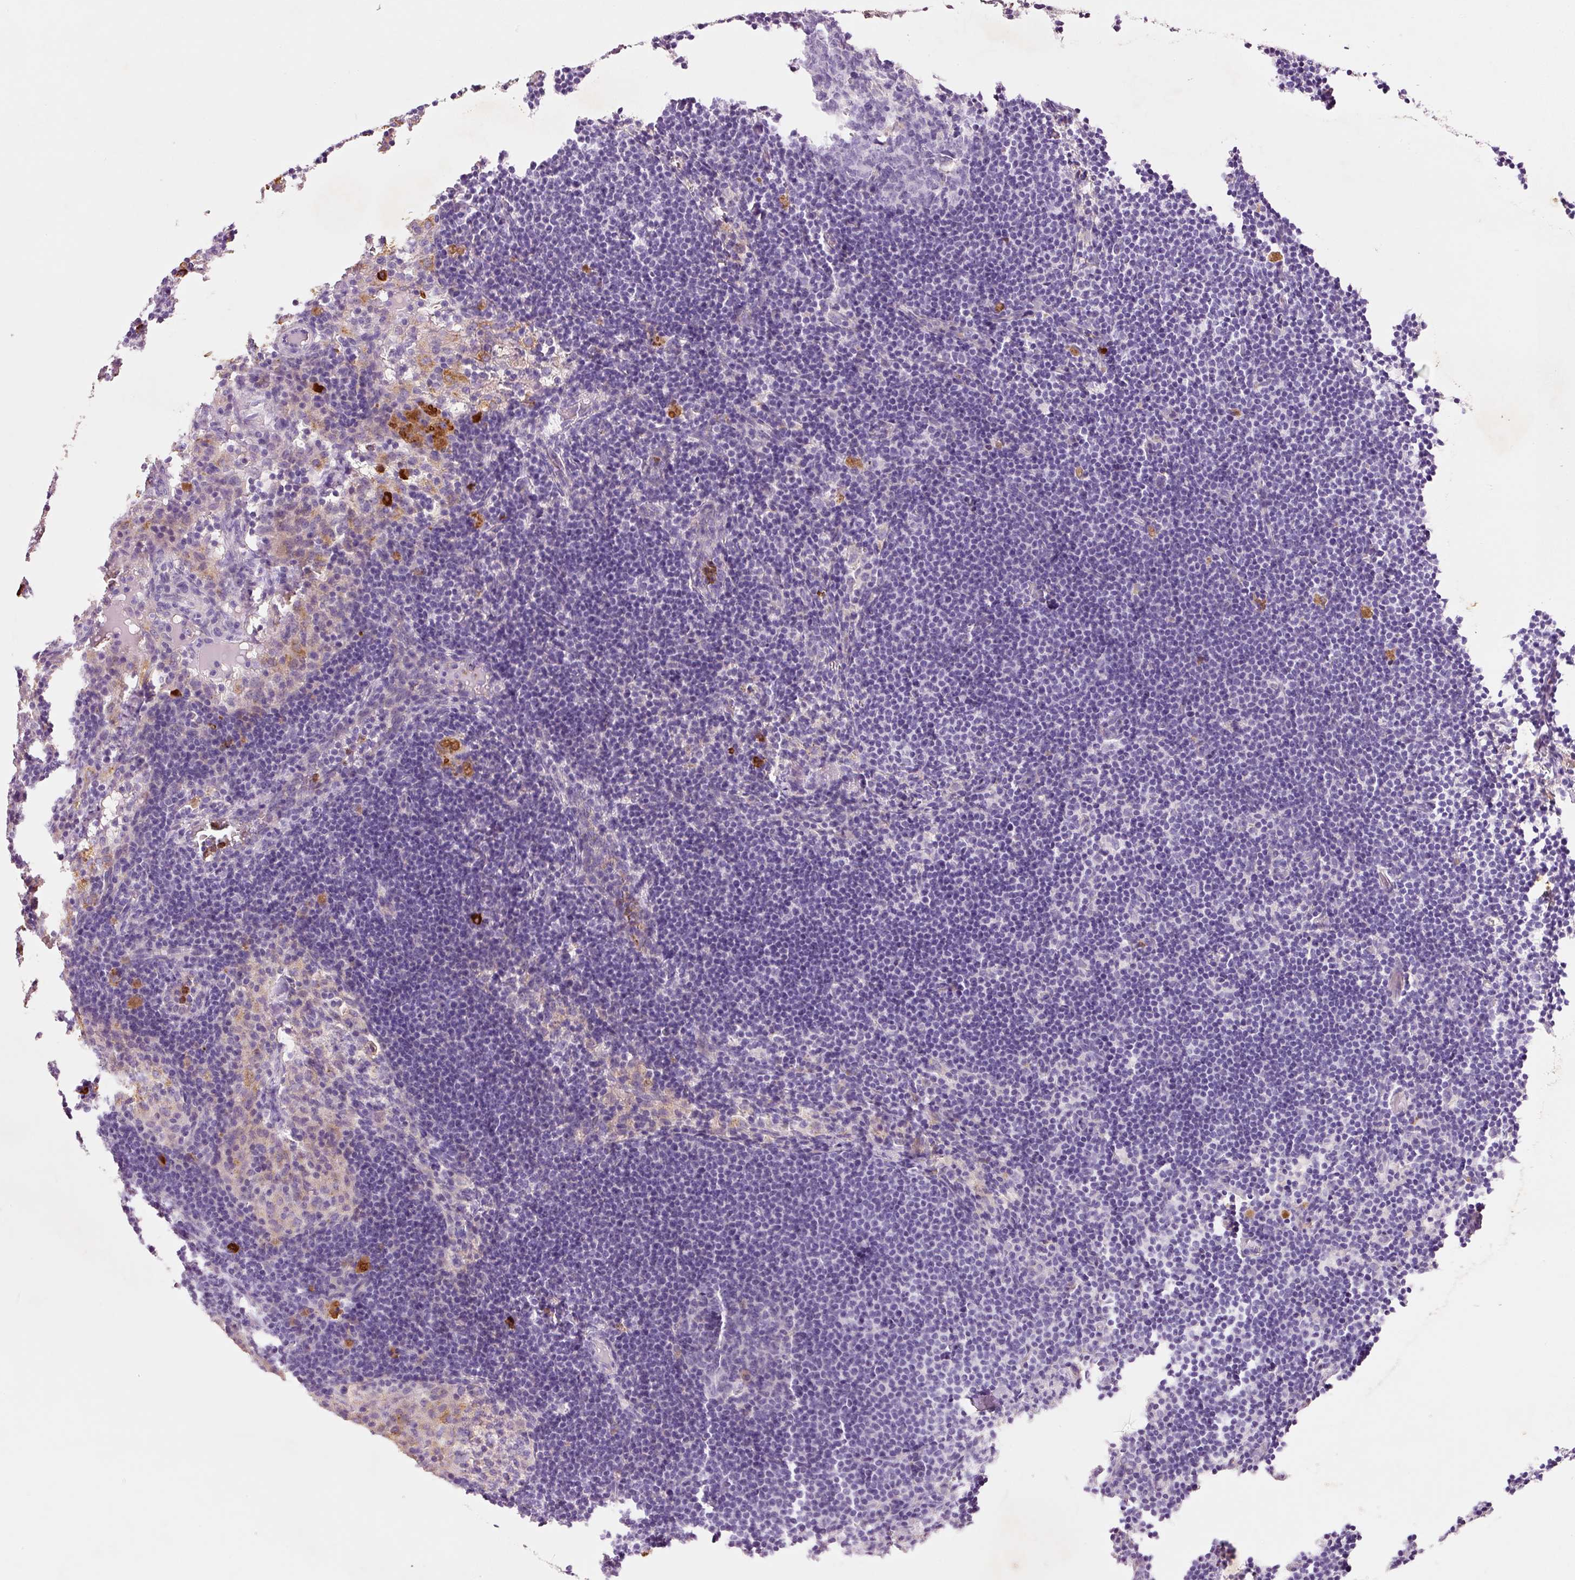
{"staining": {"intensity": "negative", "quantity": "none", "location": "none"}, "tissue": "lymph node", "cell_type": "Germinal center cells", "image_type": "normal", "snomed": [{"axis": "morphology", "description": "Normal tissue, NOS"}, {"axis": "topography", "description": "Lymph node"}], "caption": "Immunohistochemistry (IHC) of normal human lymph node demonstrates no staining in germinal center cells.", "gene": "TMC8", "patient": {"sex": "male", "age": 49}}